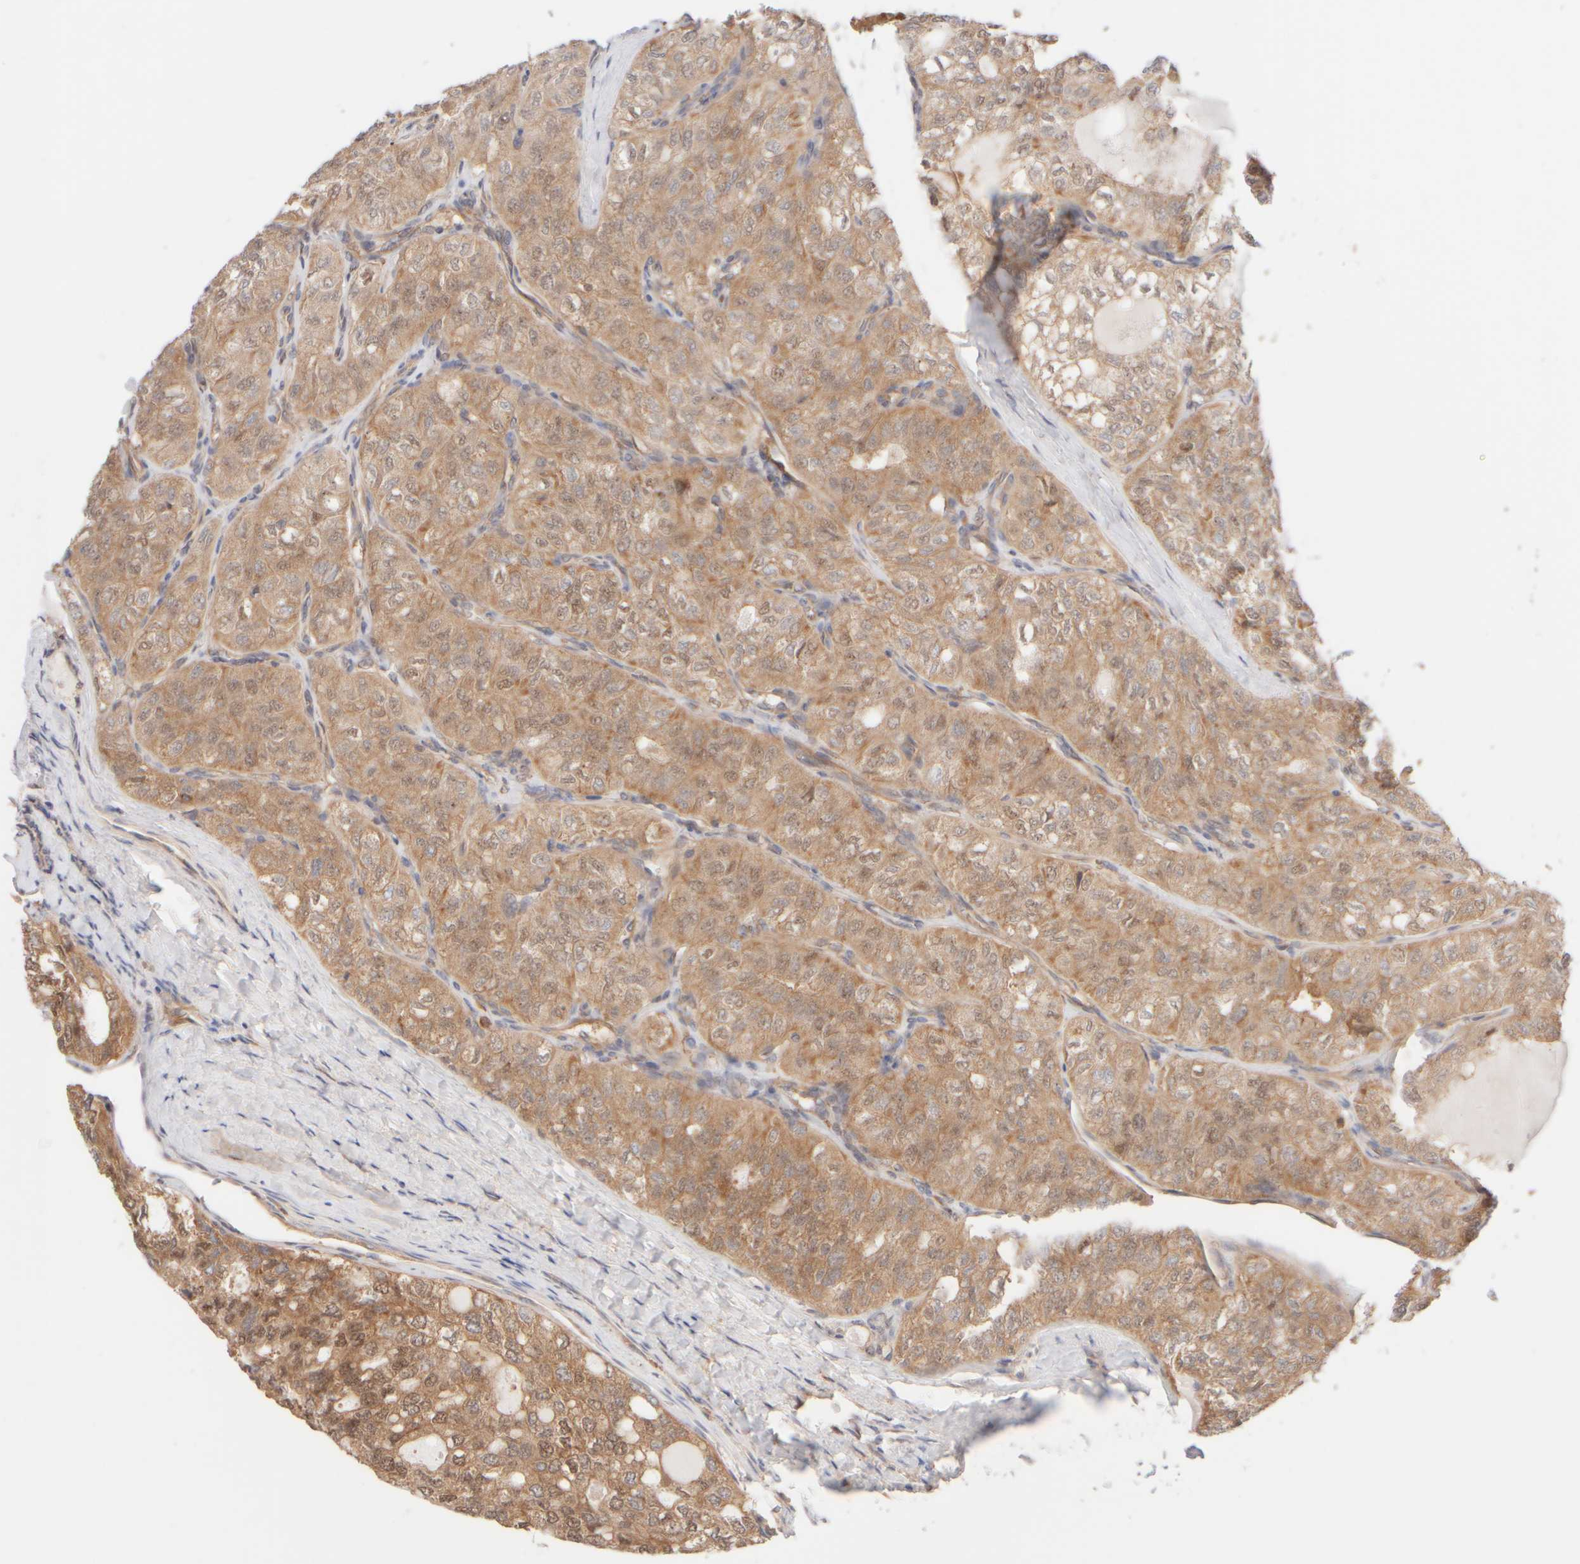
{"staining": {"intensity": "moderate", "quantity": ">75%", "location": "cytoplasmic/membranous,nuclear"}, "tissue": "thyroid cancer", "cell_type": "Tumor cells", "image_type": "cancer", "snomed": [{"axis": "morphology", "description": "Follicular adenoma carcinoma, NOS"}, {"axis": "topography", "description": "Thyroid gland"}], "caption": "Immunohistochemistry staining of thyroid cancer (follicular adenoma carcinoma), which demonstrates medium levels of moderate cytoplasmic/membranous and nuclear expression in about >75% of tumor cells indicating moderate cytoplasmic/membranous and nuclear protein expression. The staining was performed using DAB (brown) for protein detection and nuclei were counterstained in hematoxylin (blue).", "gene": "RABEP1", "patient": {"sex": "male", "age": 75}}